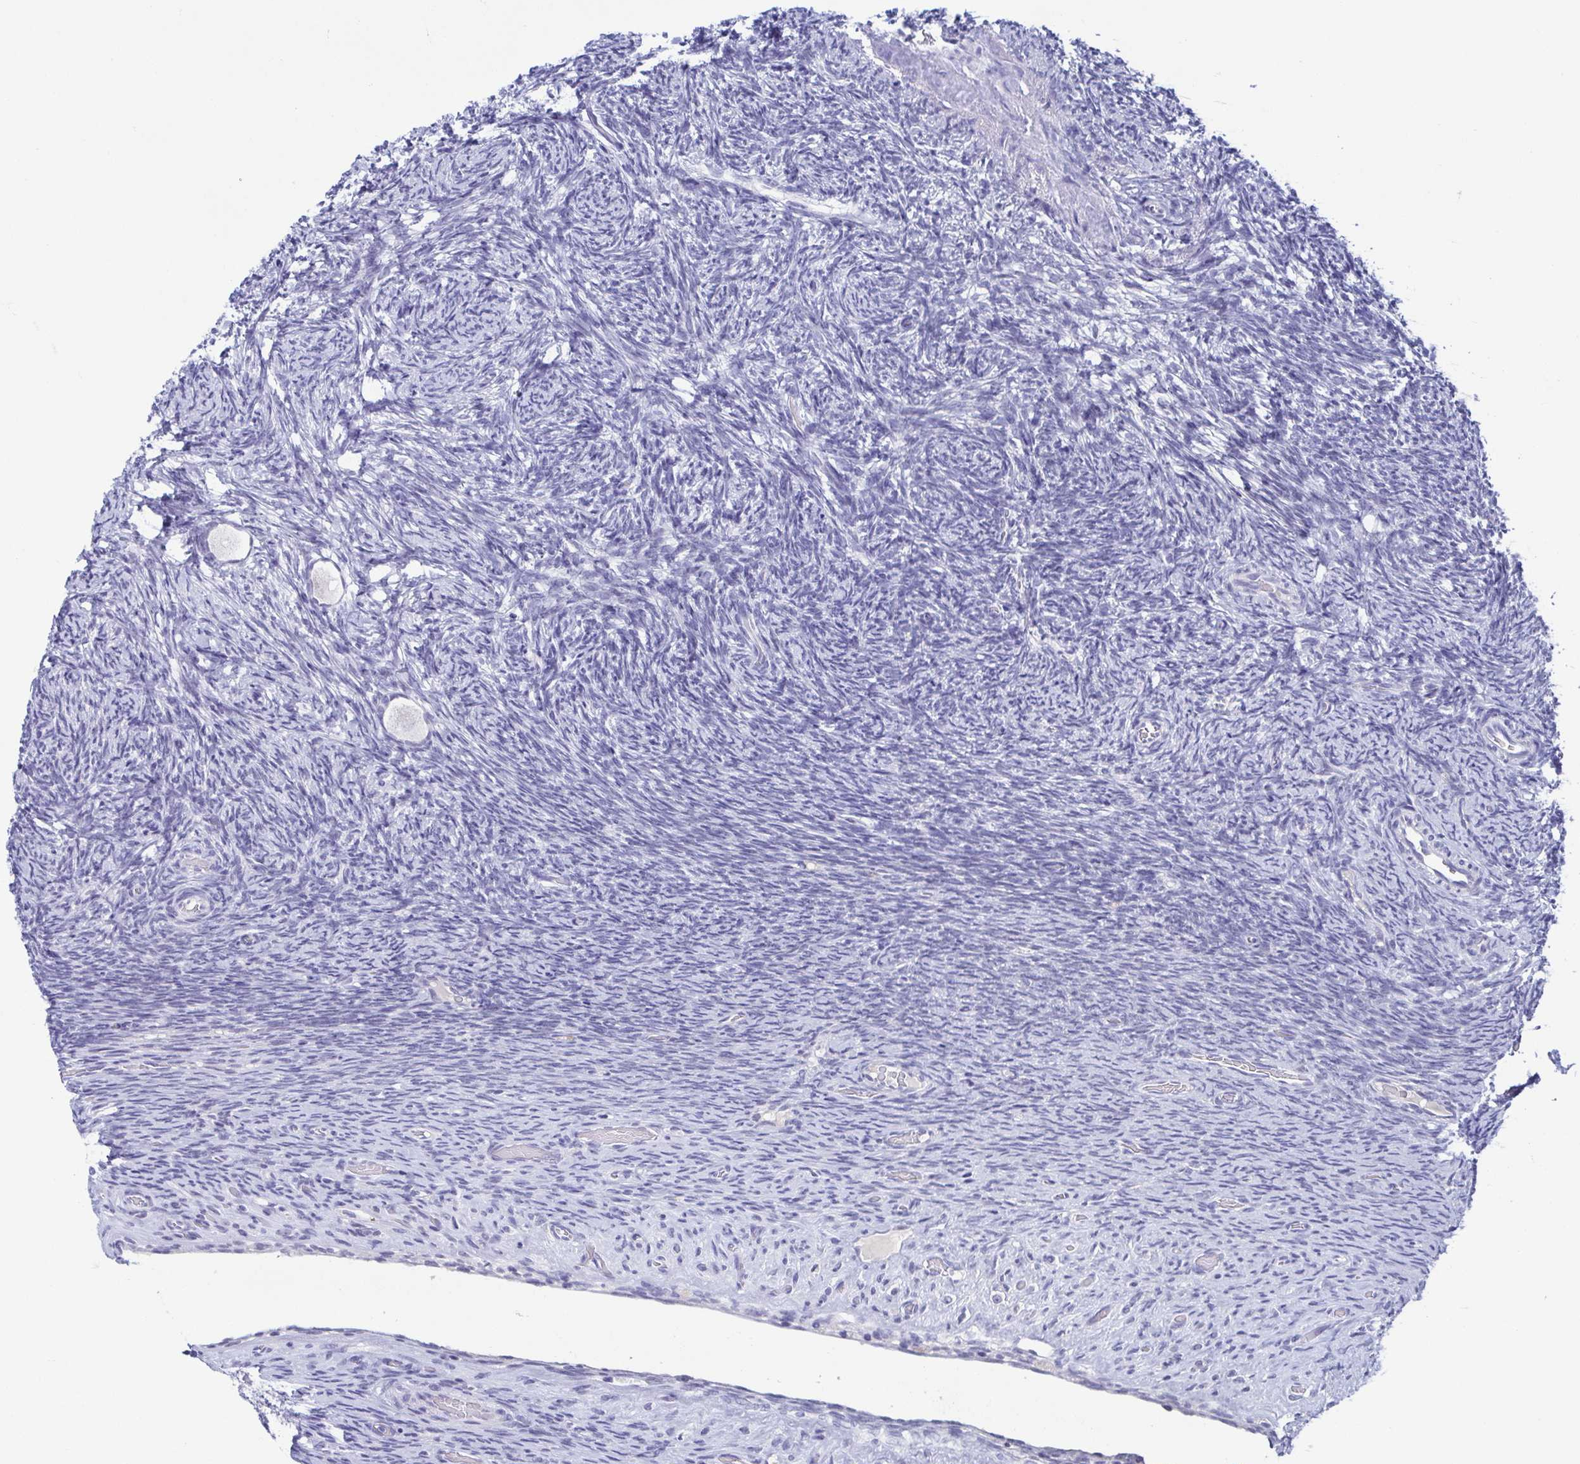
{"staining": {"intensity": "negative", "quantity": "none", "location": "none"}, "tissue": "ovary", "cell_type": "Follicle cells", "image_type": "normal", "snomed": [{"axis": "morphology", "description": "Normal tissue, NOS"}, {"axis": "topography", "description": "Ovary"}], "caption": "Immunohistochemistry of benign ovary demonstrates no expression in follicle cells.", "gene": "PERM1", "patient": {"sex": "female", "age": 34}}